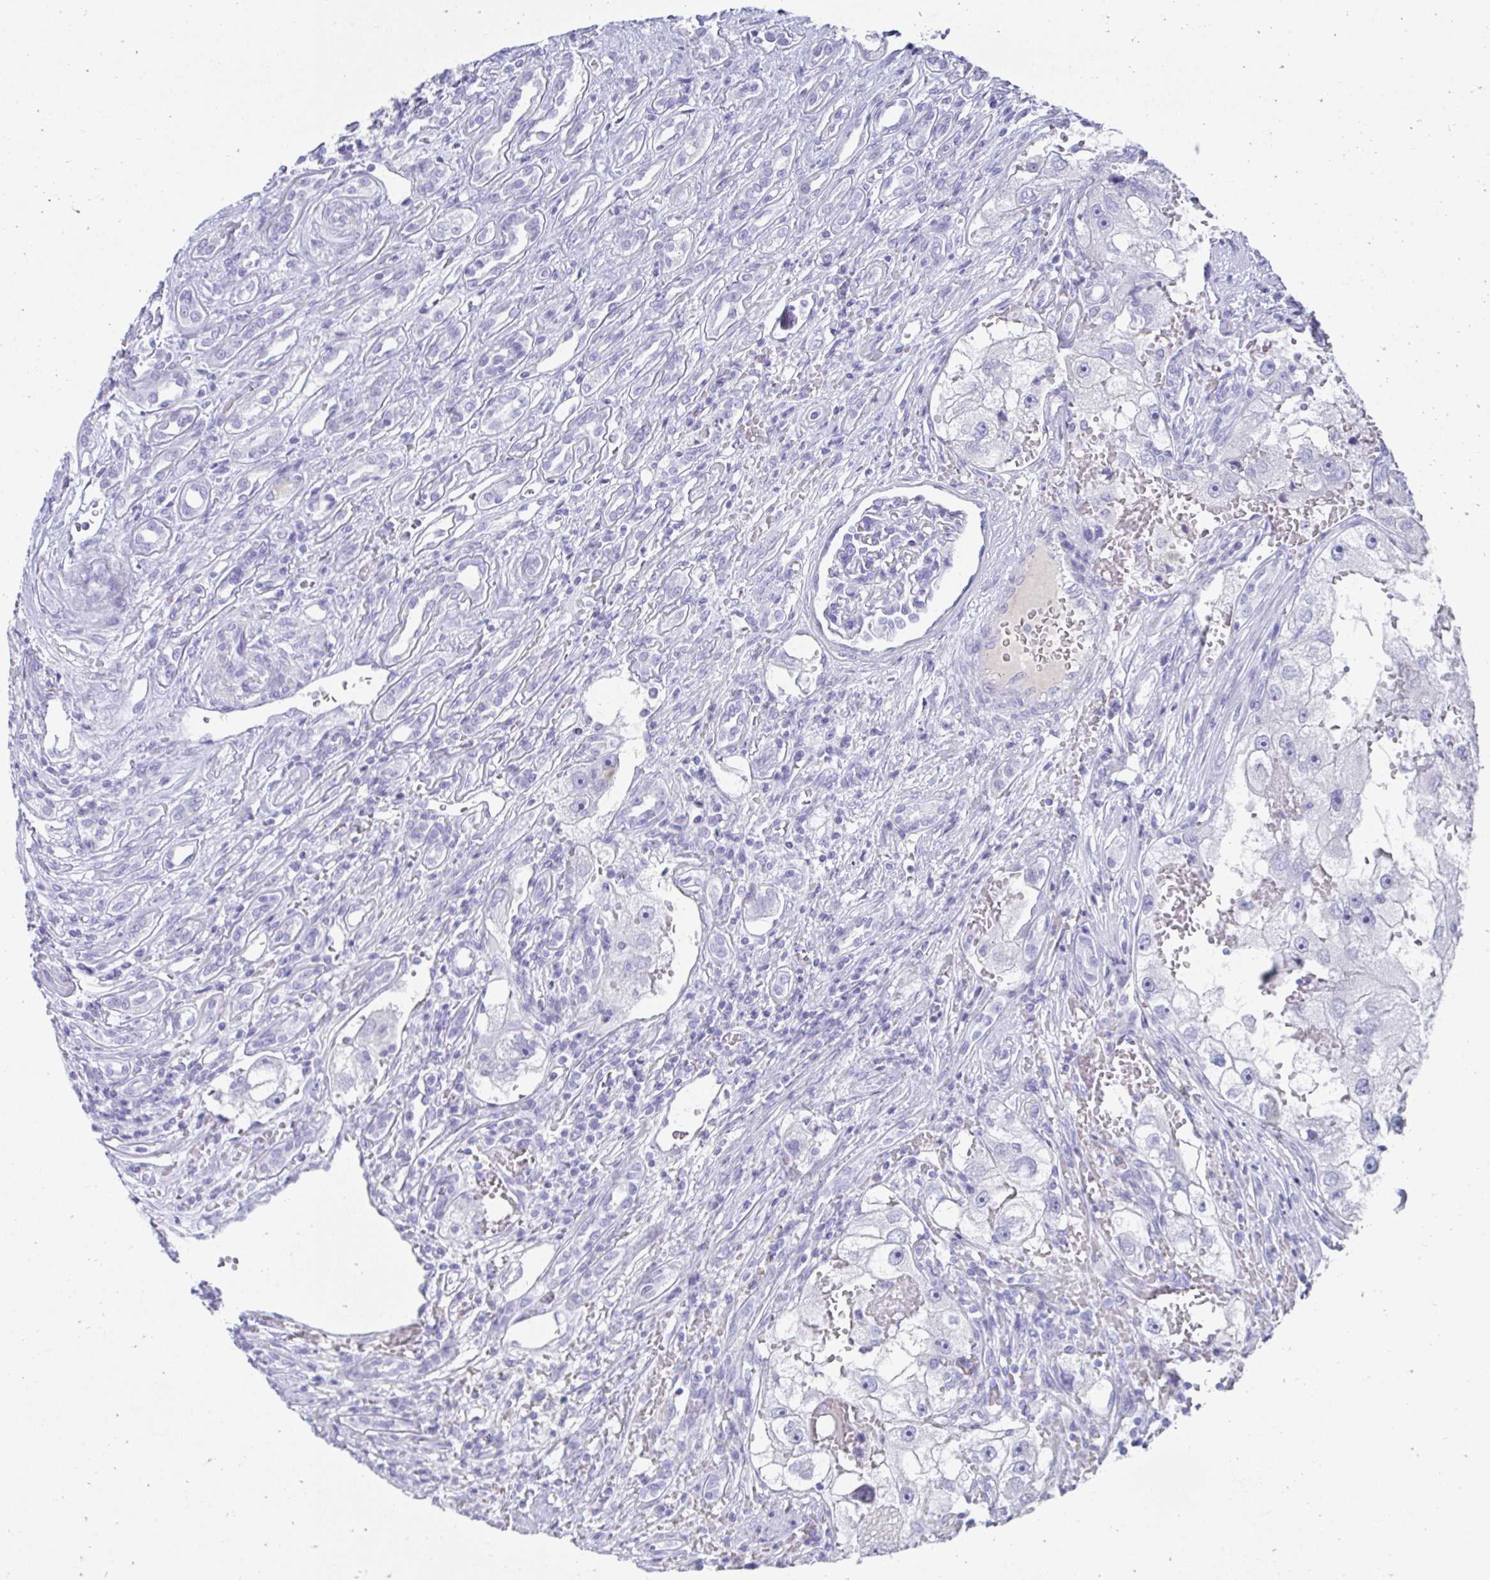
{"staining": {"intensity": "negative", "quantity": "none", "location": "none"}, "tissue": "renal cancer", "cell_type": "Tumor cells", "image_type": "cancer", "snomed": [{"axis": "morphology", "description": "Adenocarcinoma, NOS"}, {"axis": "topography", "description": "Kidney"}], "caption": "Human renal cancer stained for a protein using immunohistochemistry (IHC) exhibits no staining in tumor cells.", "gene": "TNNT1", "patient": {"sex": "male", "age": 63}}